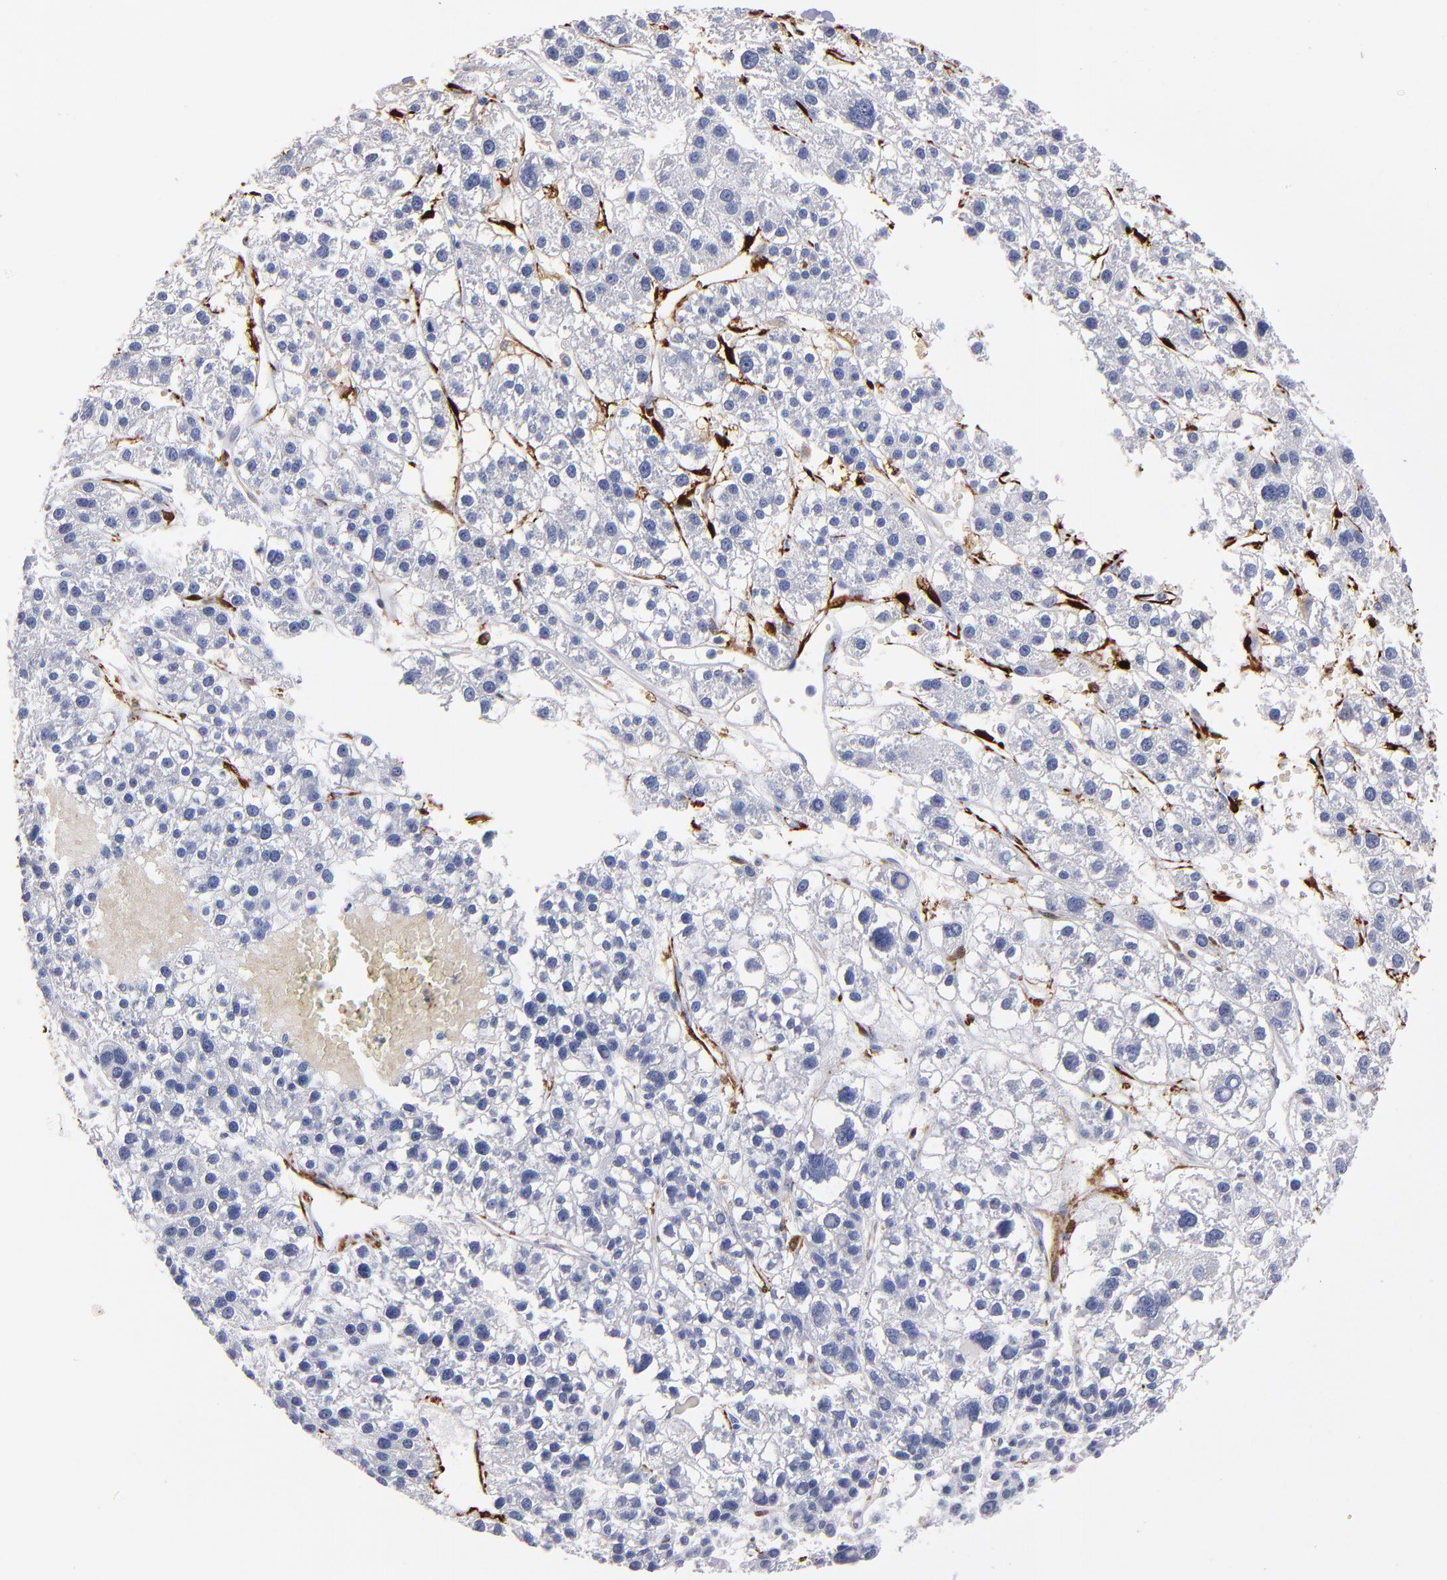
{"staining": {"intensity": "negative", "quantity": "none", "location": "none"}, "tissue": "liver cancer", "cell_type": "Tumor cells", "image_type": "cancer", "snomed": [{"axis": "morphology", "description": "Carcinoma, Hepatocellular, NOS"}, {"axis": "topography", "description": "Liver"}], "caption": "This image is of hepatocellular carcinoma (liver) stained with immunohistochemistry to label a protein in brown with the nuclei are counter-stained blue. There is no expression in tumor cells.", "gene": "FABP4", "patient": {"sex": "female", "age": 85}}